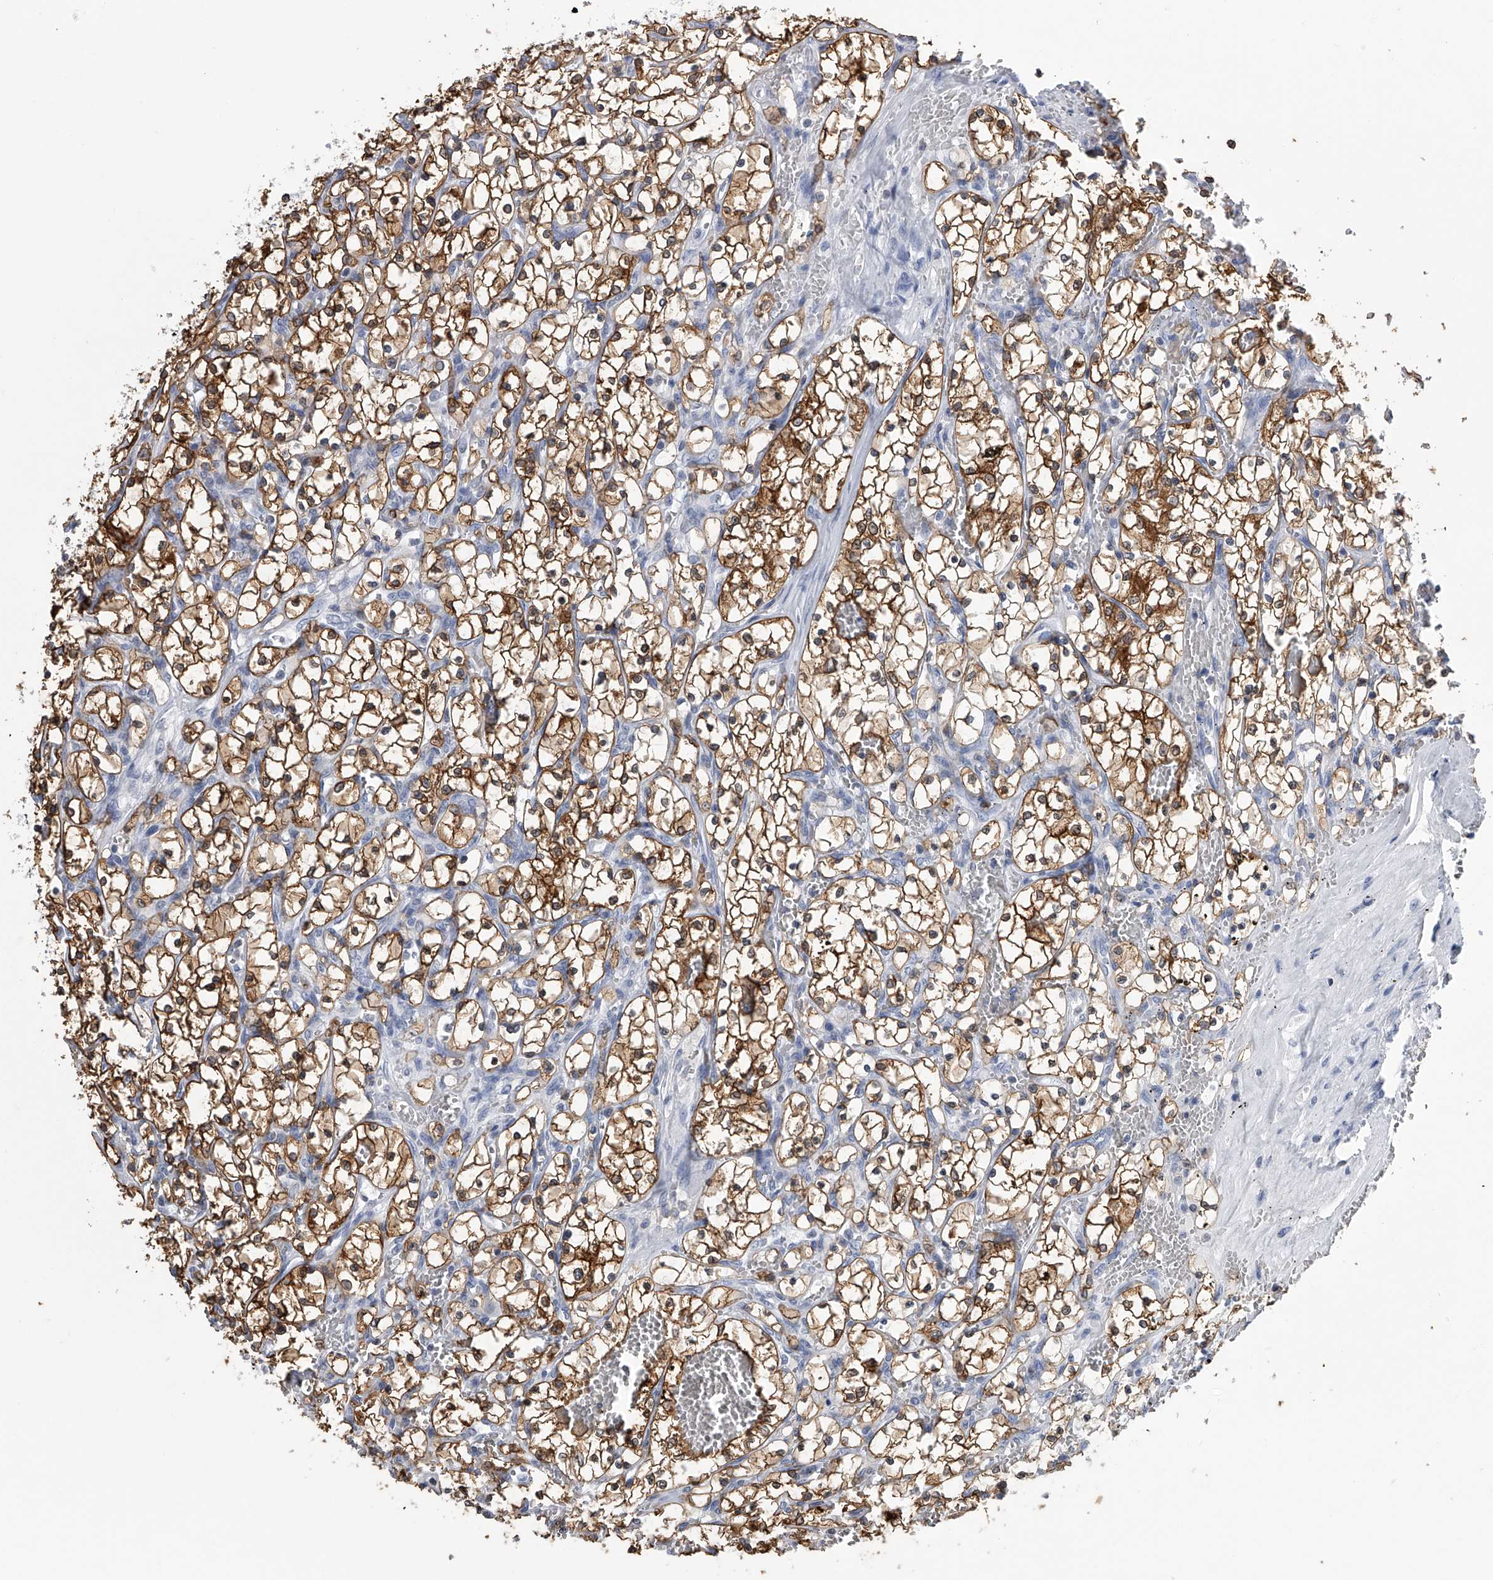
{"staining": {"intensity": "moderate", "quantity": ">75%", "location": "cytoplasmic/membranous"}, "tissue": "renal cancer", "cell_type": "Tumor cells", "image_type": "cancer", "snomed": [{"axis": "morphology", "description": "Adenocarcinoma, NOS"}, {"axis": "topography", "description": "Kidney"}], "caption": "This photomicrograph demonstrates IHC staining of human renal cancer (adenocarcinoma), with medium moderate cytoplasmic/membranous expression in about >75% of tumor cells.", "gene": "TASP1", "patient": {"sex": "female", "age": 69}}